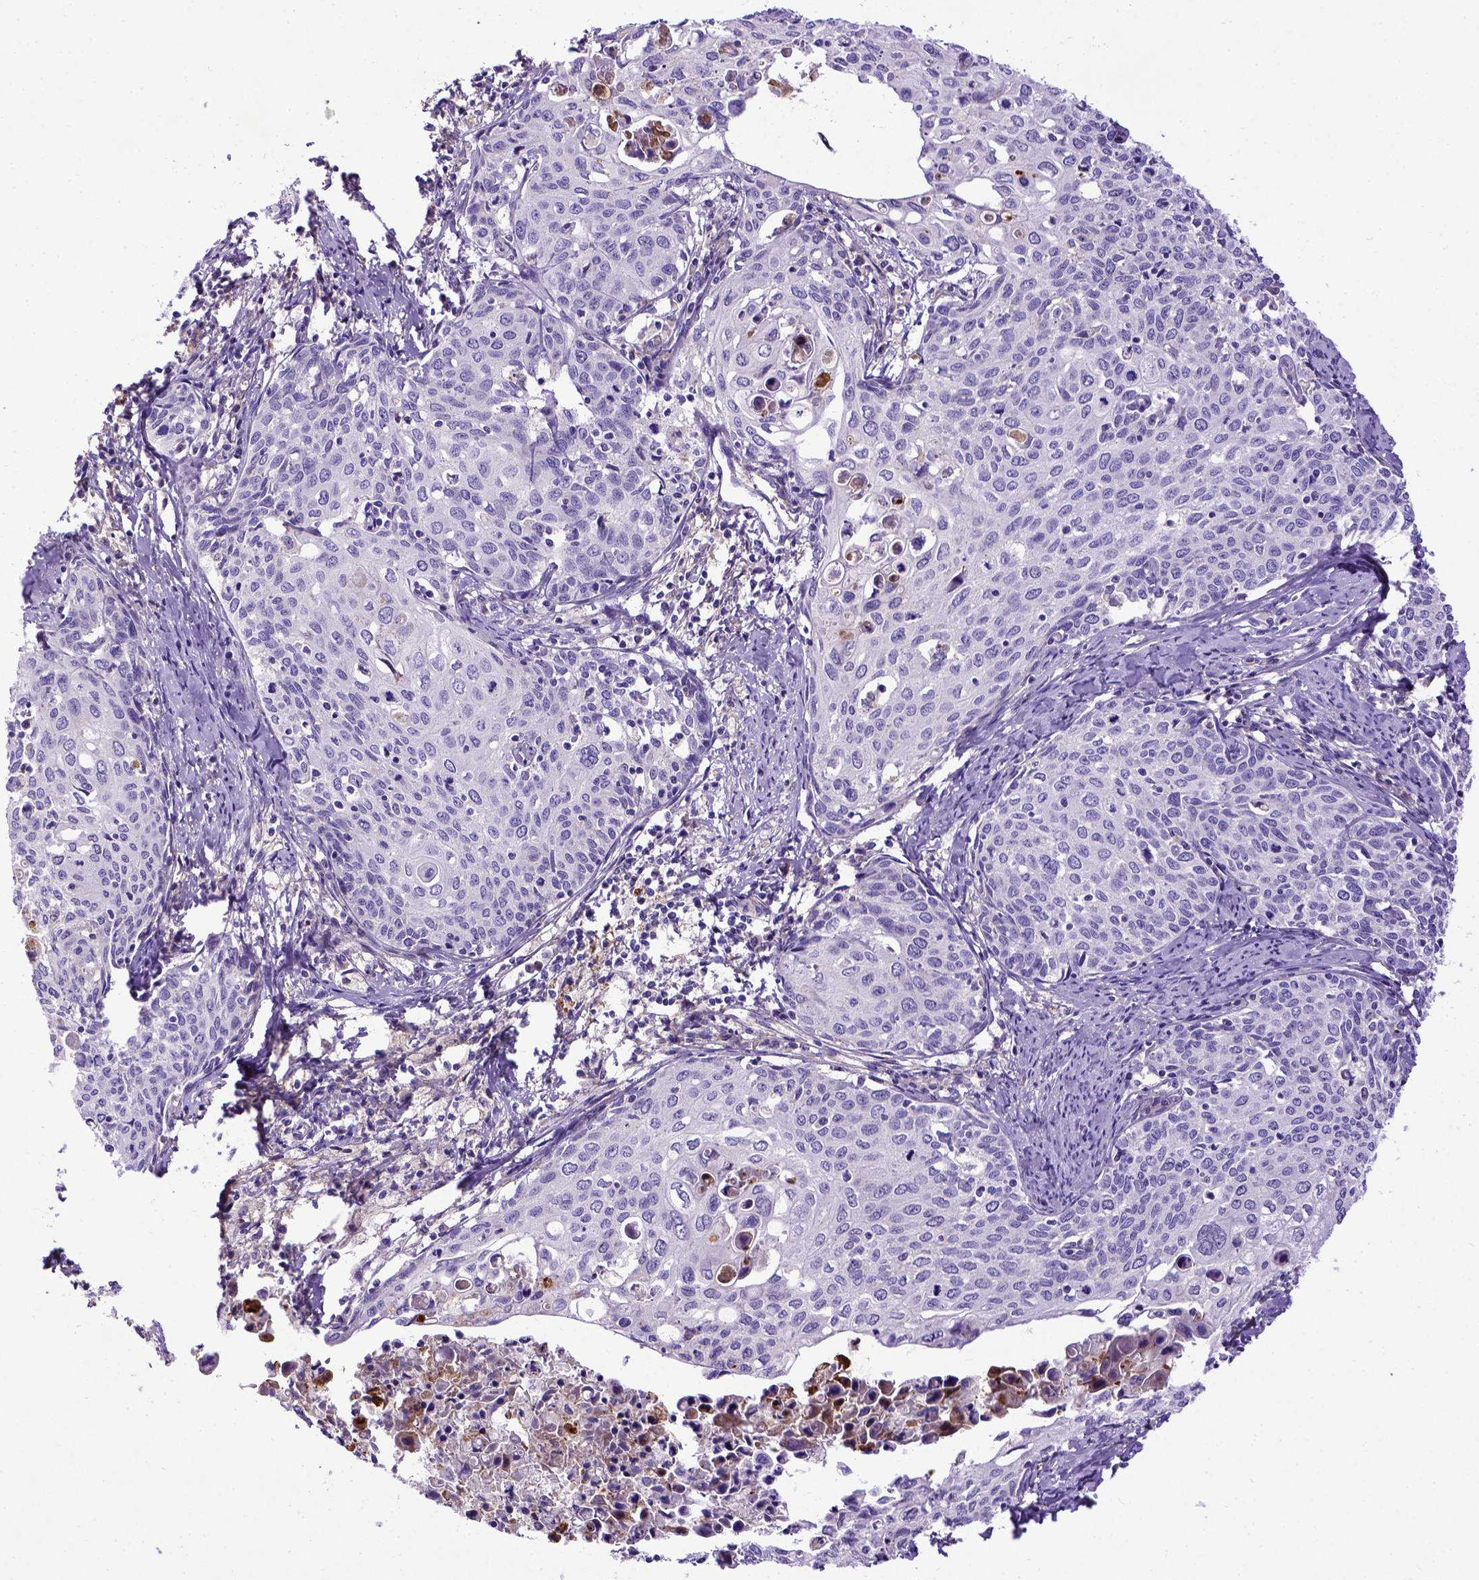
{"staining": {"intensity": "negative", "quantity": "none", "location": "none"}, "tissue": "cervical cancer", "cell_type": "Tumor cells", "image_type": "cancer", "snomed": [{"axis": "morphology", "description": "Squamous cell carcinoma, NOS"}, {"axis": "topography", "description": "Cervix"}], "caption": "An IHC histopathology image of squamous cell carcinoma (cervical) is shown. There is no staining in tumor cells of squamous cell carcinoma (cervical).", "gene": "ADAM12", "patient": {"sex": "female", "age": 62}}